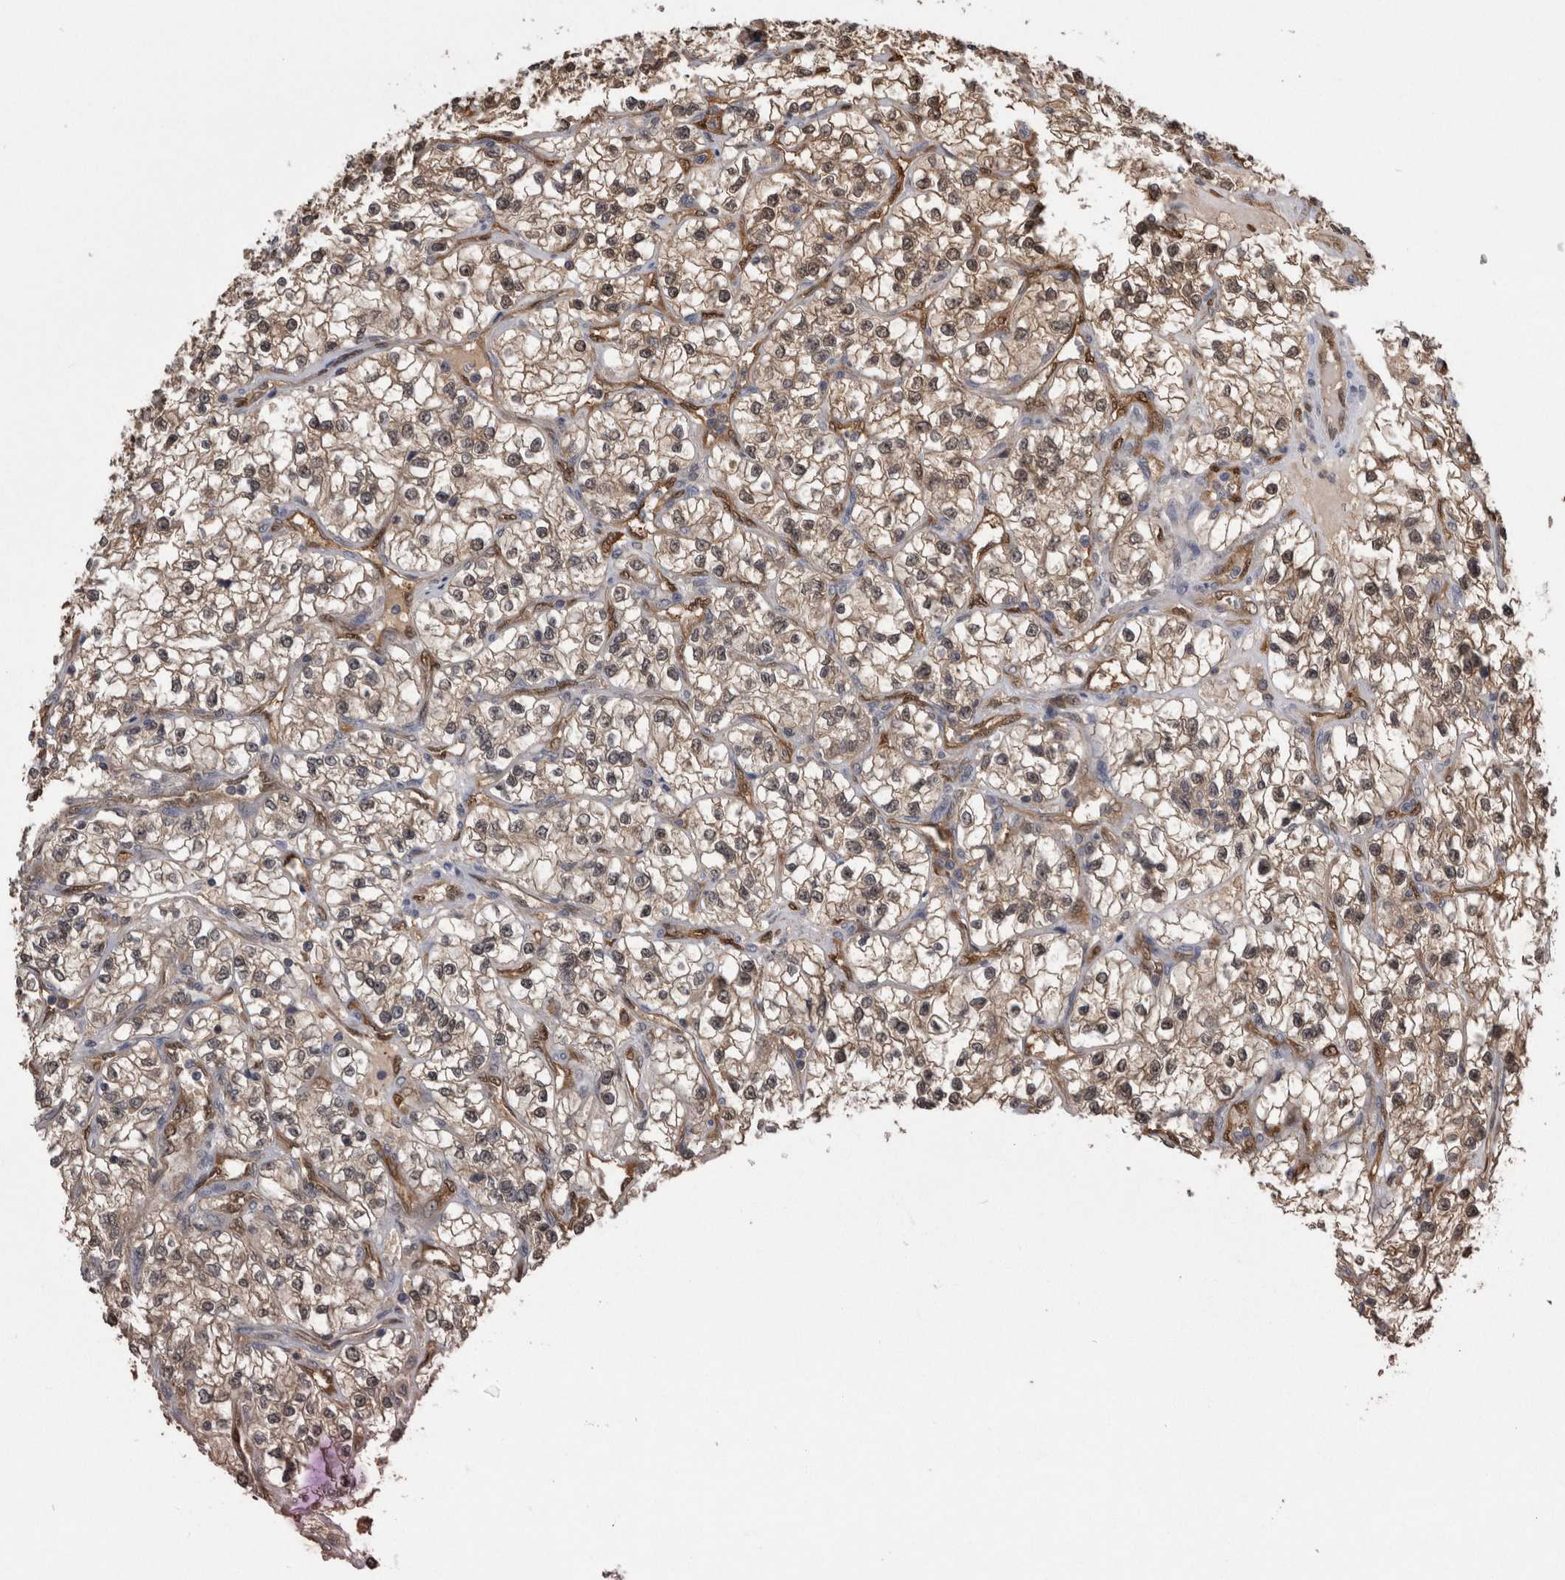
{"staining": {"intensity": "weak", "quantity": ">75%", "location": "cytoplasmic/membranous,nuclear"}, "tissue": "renal cancer", "cell_type": "Tumor cells", "image_type": "cancer", "snomed": [{"axis": "morphology", "description": "Adenocarcinoma, NOS"}, {"axis": "topography", "description": "Kidney"}], "caption": "Human renal adenocarcinoma stained with a brown dye exhibits weak cytoplasmic/membranous and nuclear positive positivity in about >75% of tumor cells.", "gene": "LXN", "patient": {"sex": "female", "age": 57}}